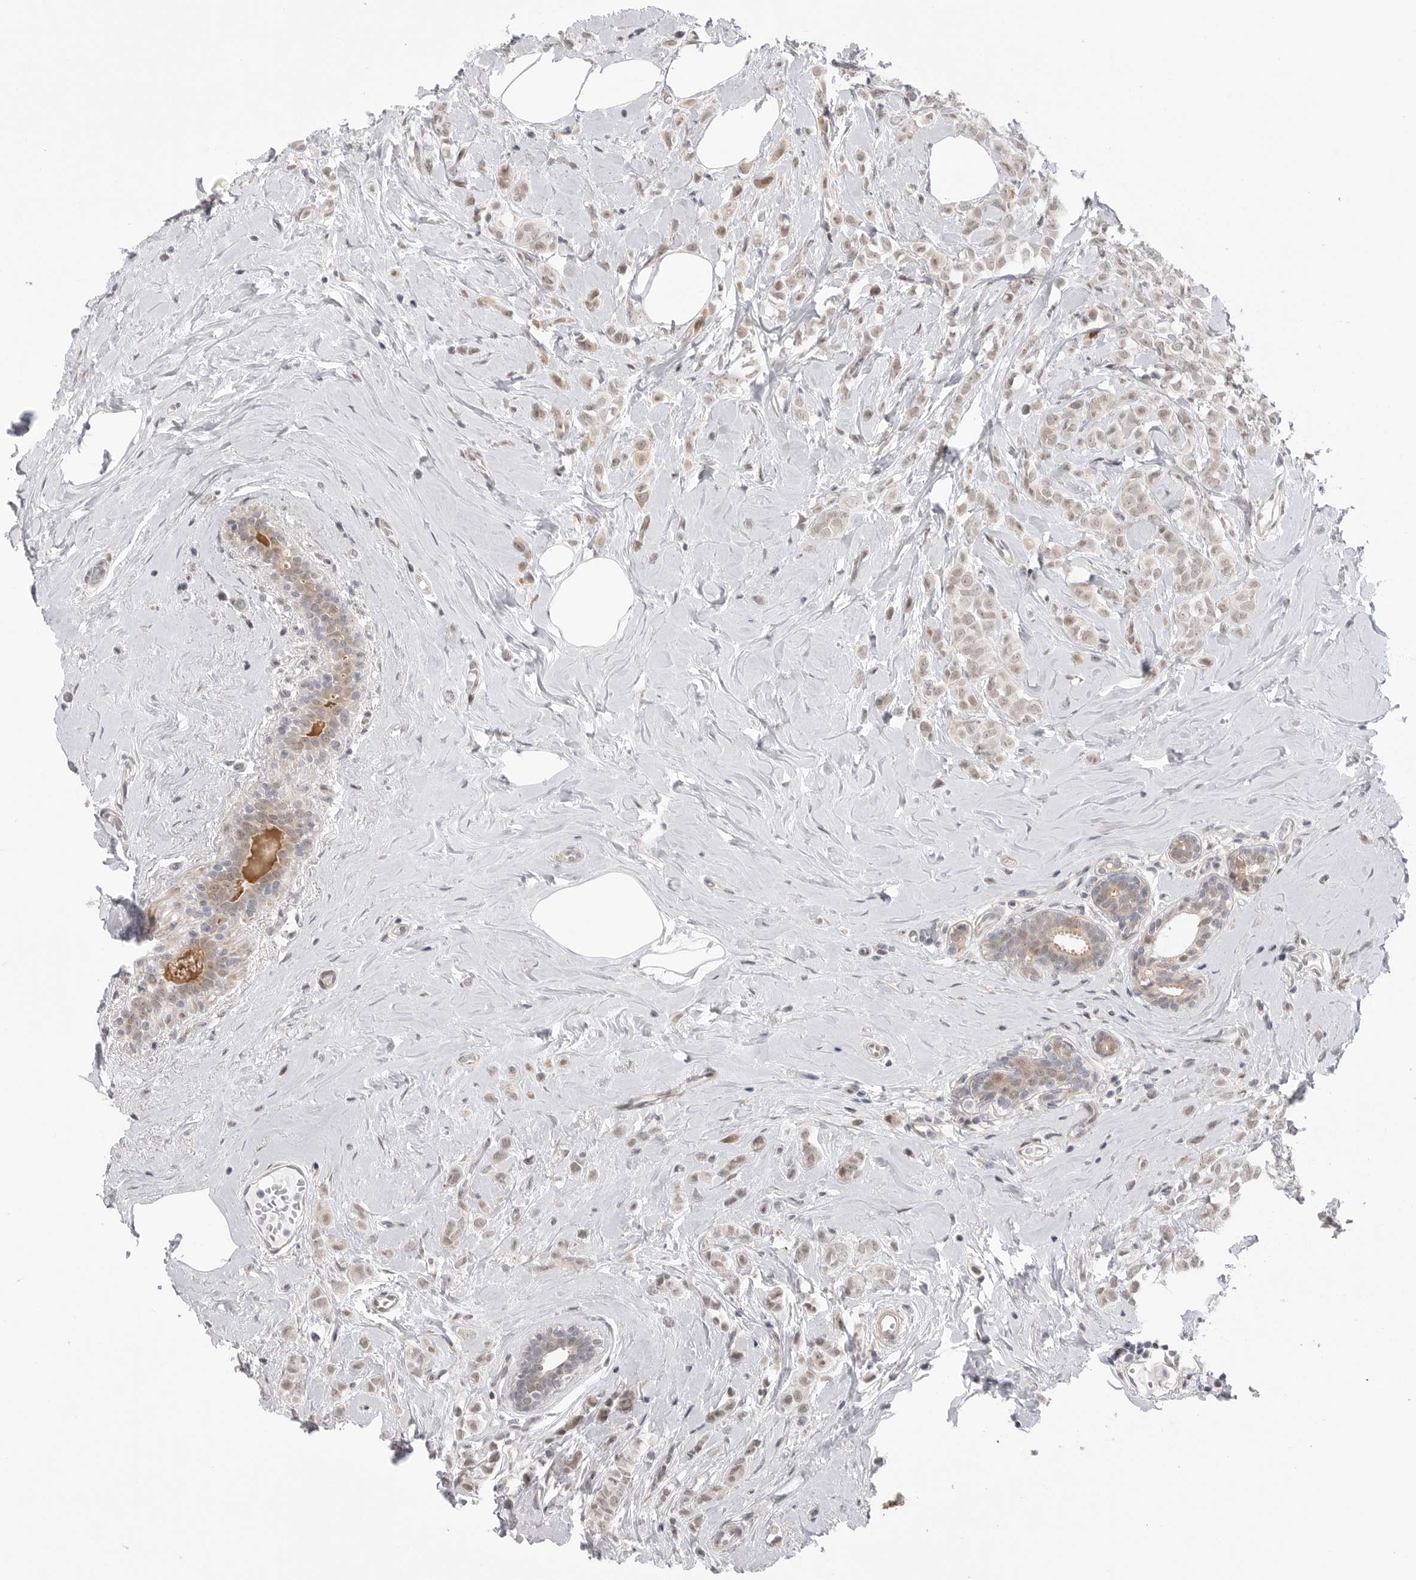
{"staining": {"intensity": "weak", "quantity": "25%-75%", "location": "cytoplasmic/membranous,nuclear"}, "tissue": "breast cancer", "cell_type": "Tumor cells", "image_type": "cancer", "snomed": [{"axis": "morphology", "description": "Lobular carcinoma"}, {"axis": "topography", "description": "Breast"}], "caption": "Immunohistochemical staining of human breast cancer (lobular carcinoma) shows weak cytoplasmic/membranous and nuclear protein expression in approximately 25%-75% of tumor cells.", "gene": "GGT6", "patient": {"sex": "female", "age": 47}}